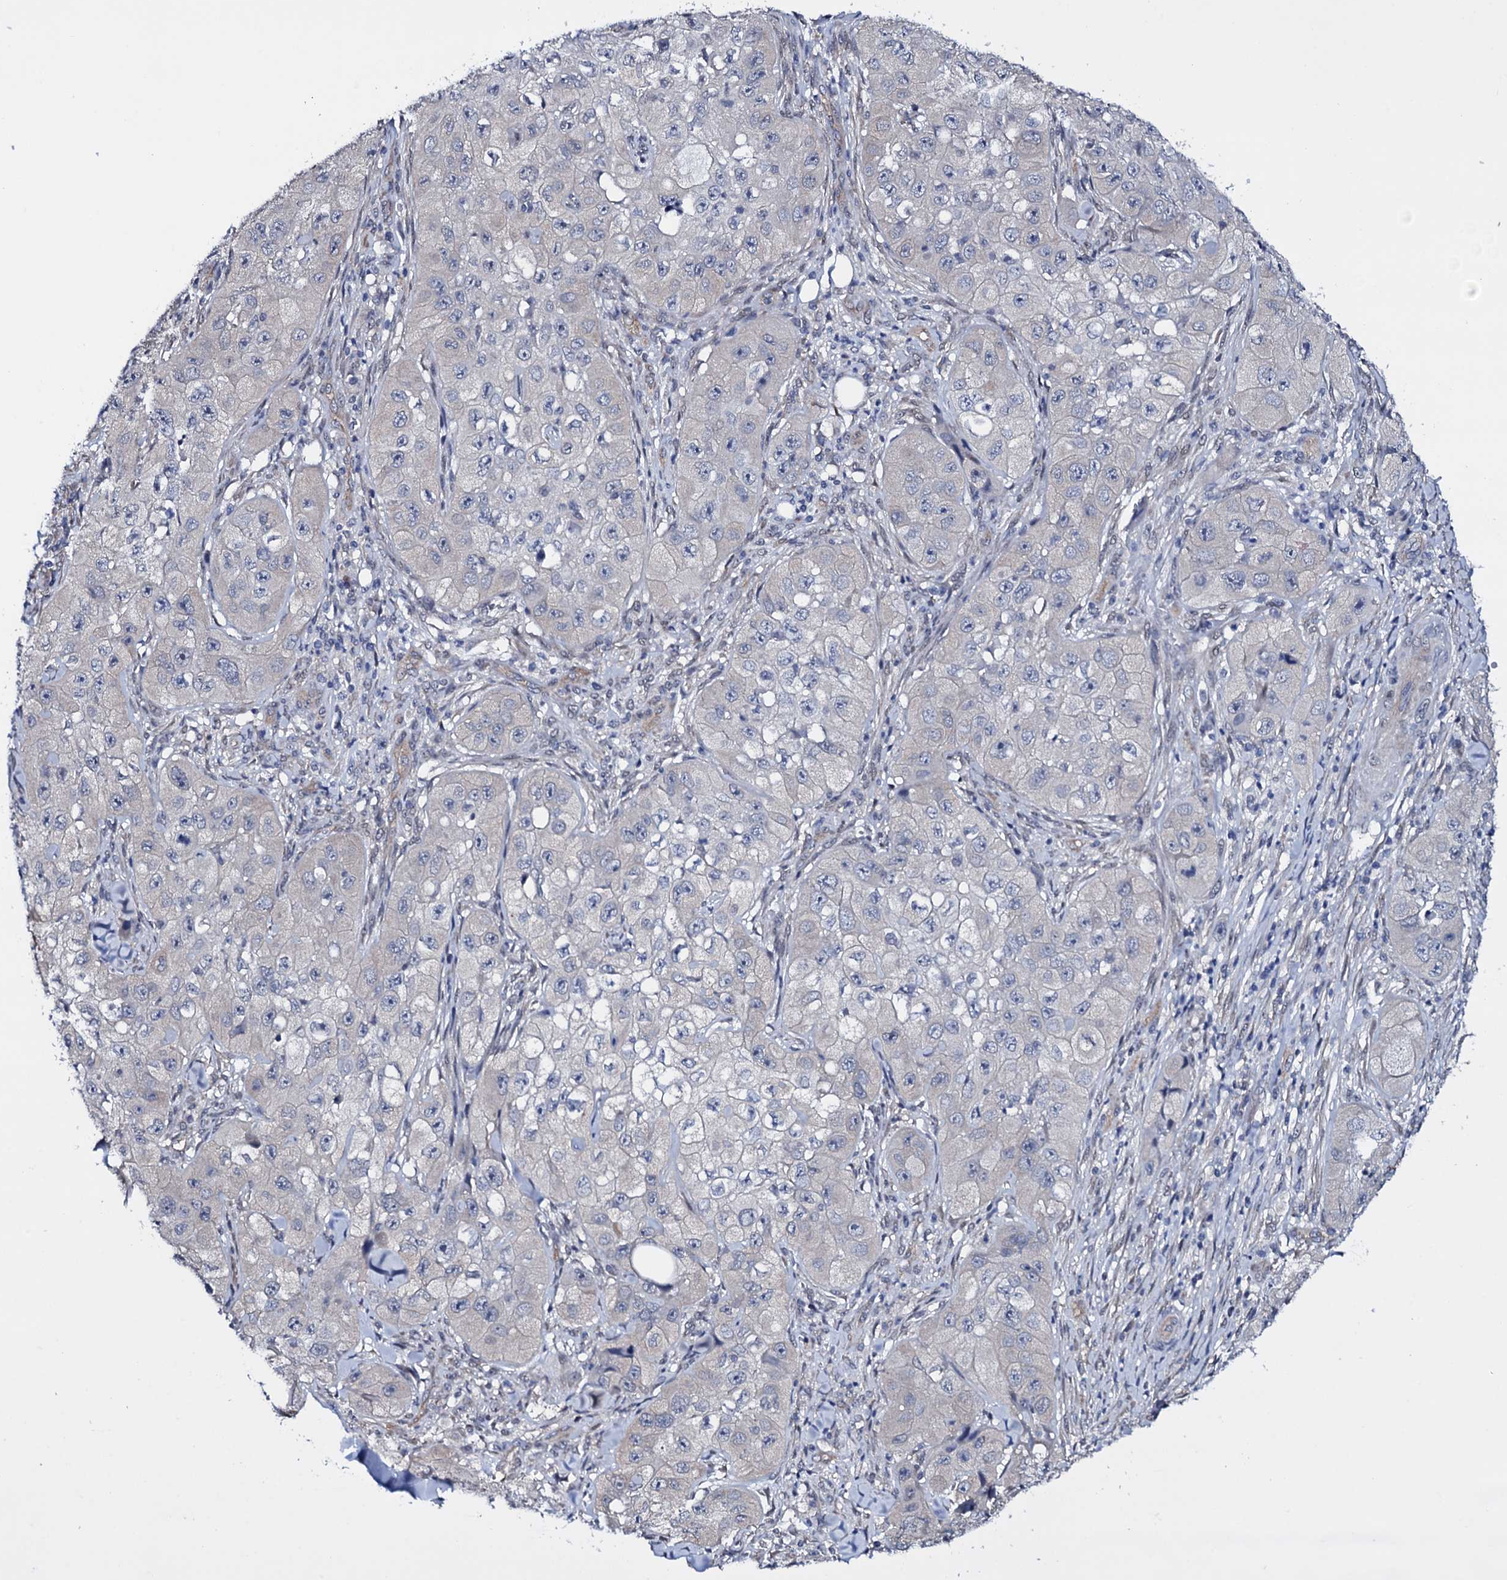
{"staining": {"intensity": "negative", "quantity": "none", "location": "none"}, "tissue": "skin cancer", "cell_type": "Tumor cells", "image_type": "cancer", "snomed": [{"axis": "morphology", "description": "Squamous cell carcinoma, NOS"}, {"axis": "topography", "description": "Skin"}, {"axis": "topography", "description": "Subcutis"}], "caption": "Immunohistochemistry (IHC) histopathology image of neoplastic tissue: squamous cell carcinoma (skin) stained with DAB displays no significant protein positivity in tumor cells.", "gene": "GAREM1", "patient": {"sex": "male", "age": 73}}